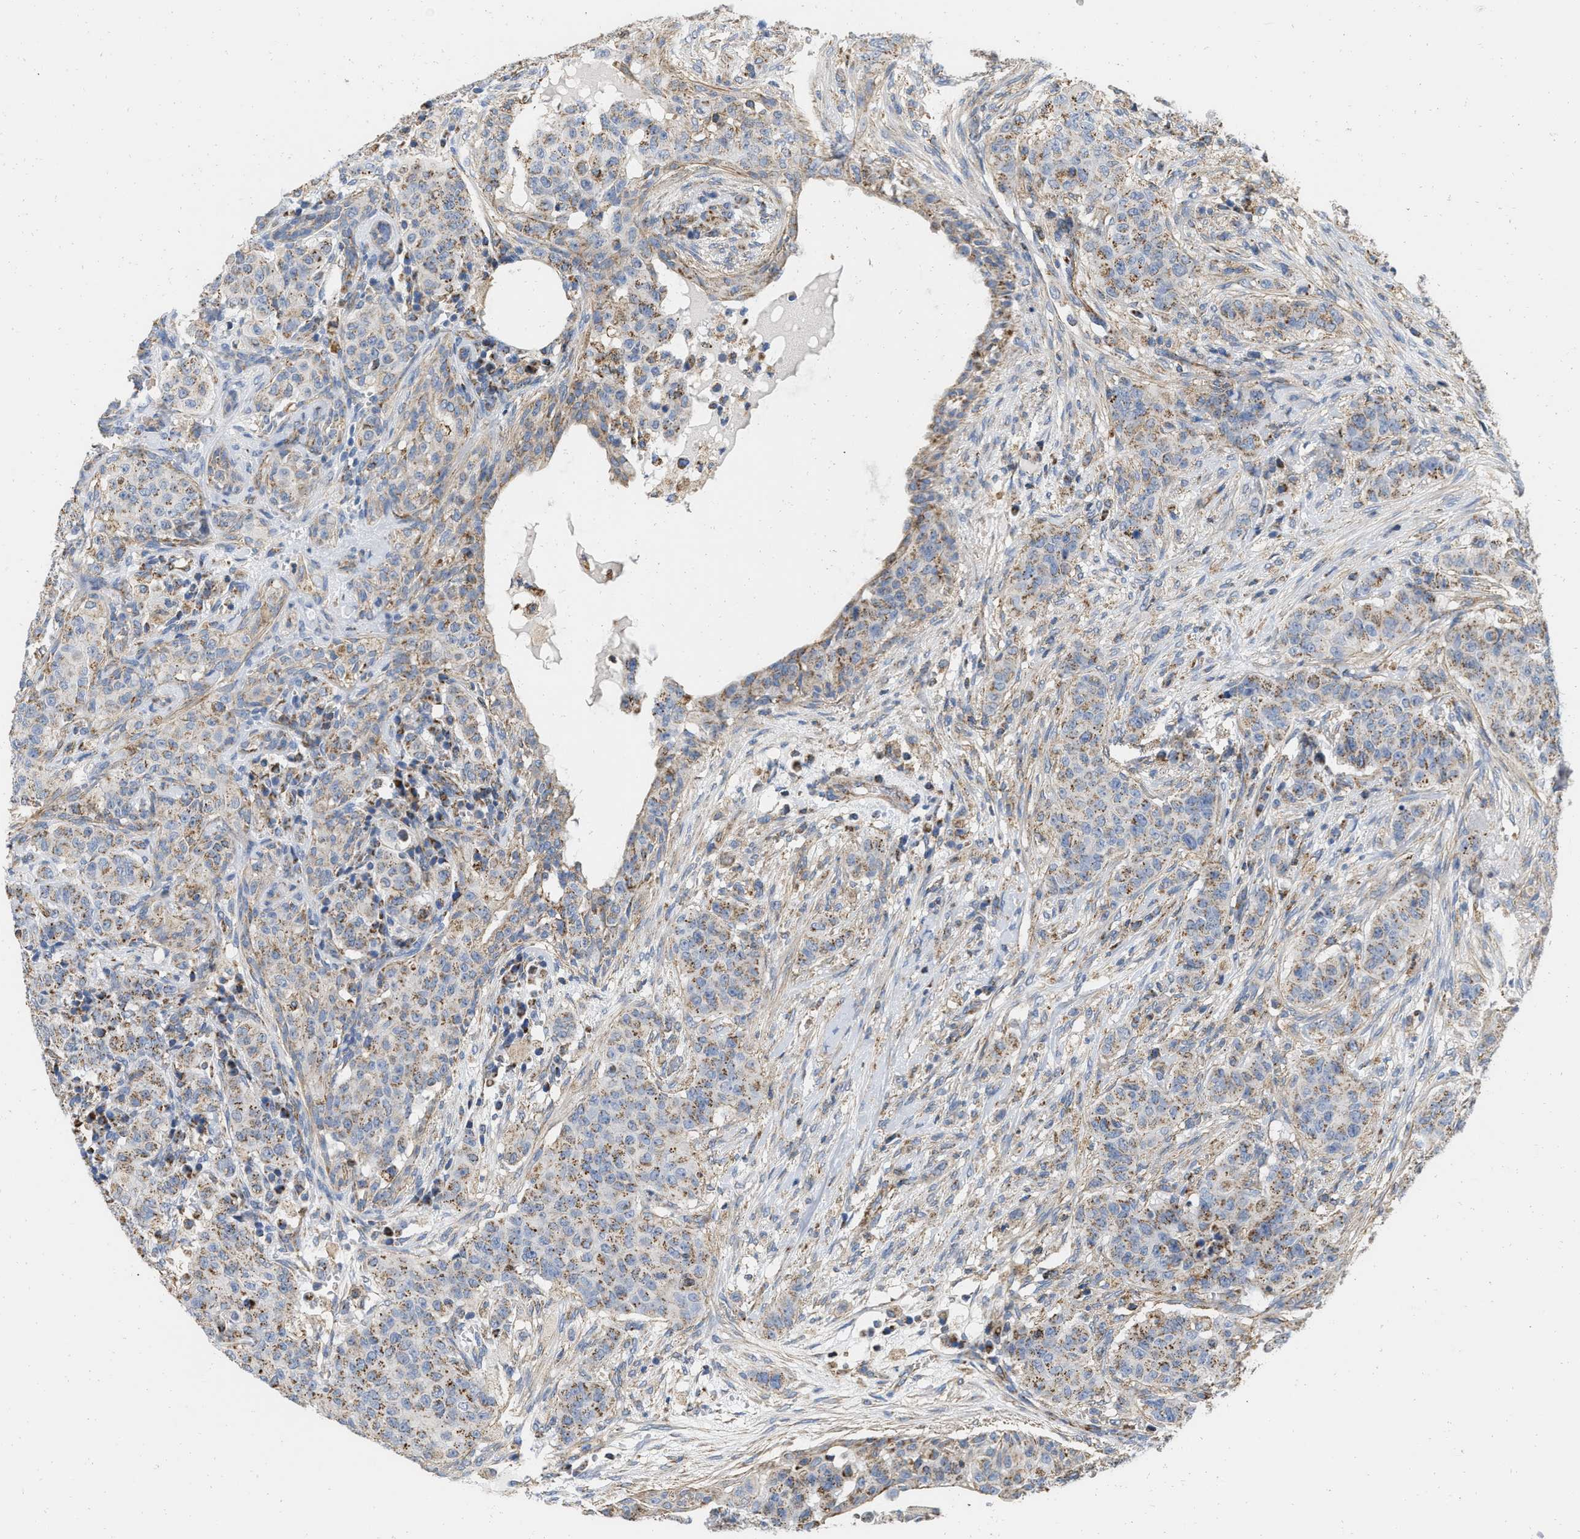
{"staining": {"intensity": "moderate", "quantity": ">75%", "location": "cytoplasmic/membranous"}, "tissue": "breast cancer", "cell_type": "Tumor cells", "image_type": "cancer", "snomed": [{"axis": "morphology", "description": "Normal tissue, NOS"}, {"axis": "morphology", "description": "Duct carcinoma"}, {"axis": "topography", "description": "Breast"}], "caption": "IHC of breast cancer (intraductal carcinoma) exhibits medium levels of moderate cytoplasmic/membranous expression in about >75% of tumor cells.", "gene": "GRB10", "patient": {"sex": "female", "age": 40}}